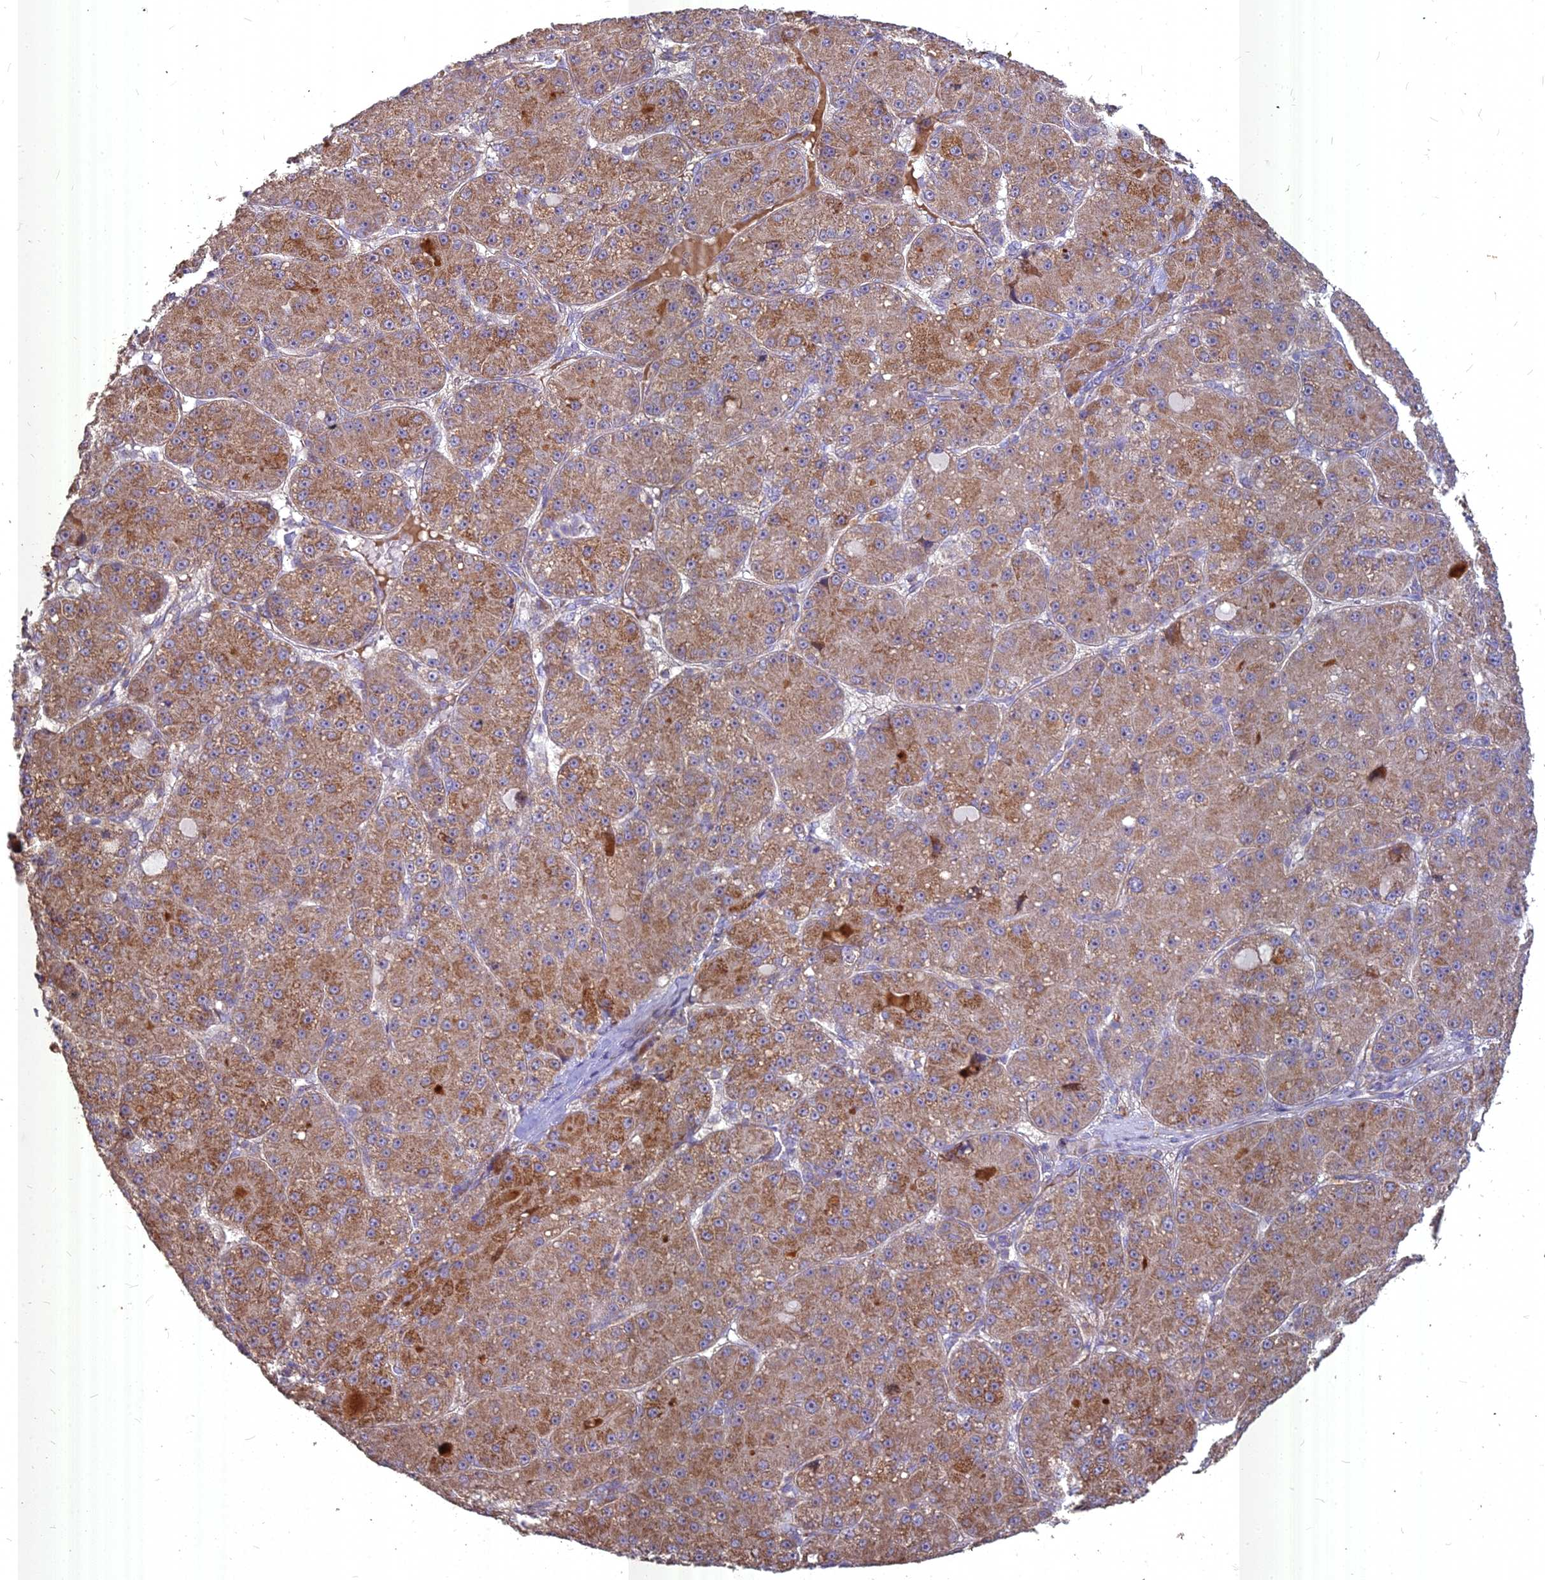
{"staining": {"intensity": "moderate", "quantity": ">75%", "location": "cytoplasmic/membranous"}, "tissue": "liver cancer", "cell_type": "Tumor cells", "image_type": "cancer", "snomed": [{"axis": "morphology", "description": "Carcinoma, Hepatocellular, NOS"}, {"axis": "topography", "description": "Liver"}], "caption": "Immunohistochemical staining of human liver cancer (hepatocellular carcinoma) exhibits medium levels of moderate cytoplasmic/membranous protein expression in about >75% of tumor cells.", "gene": "COX11", "patient": {"sex": "male", "age": 67}}